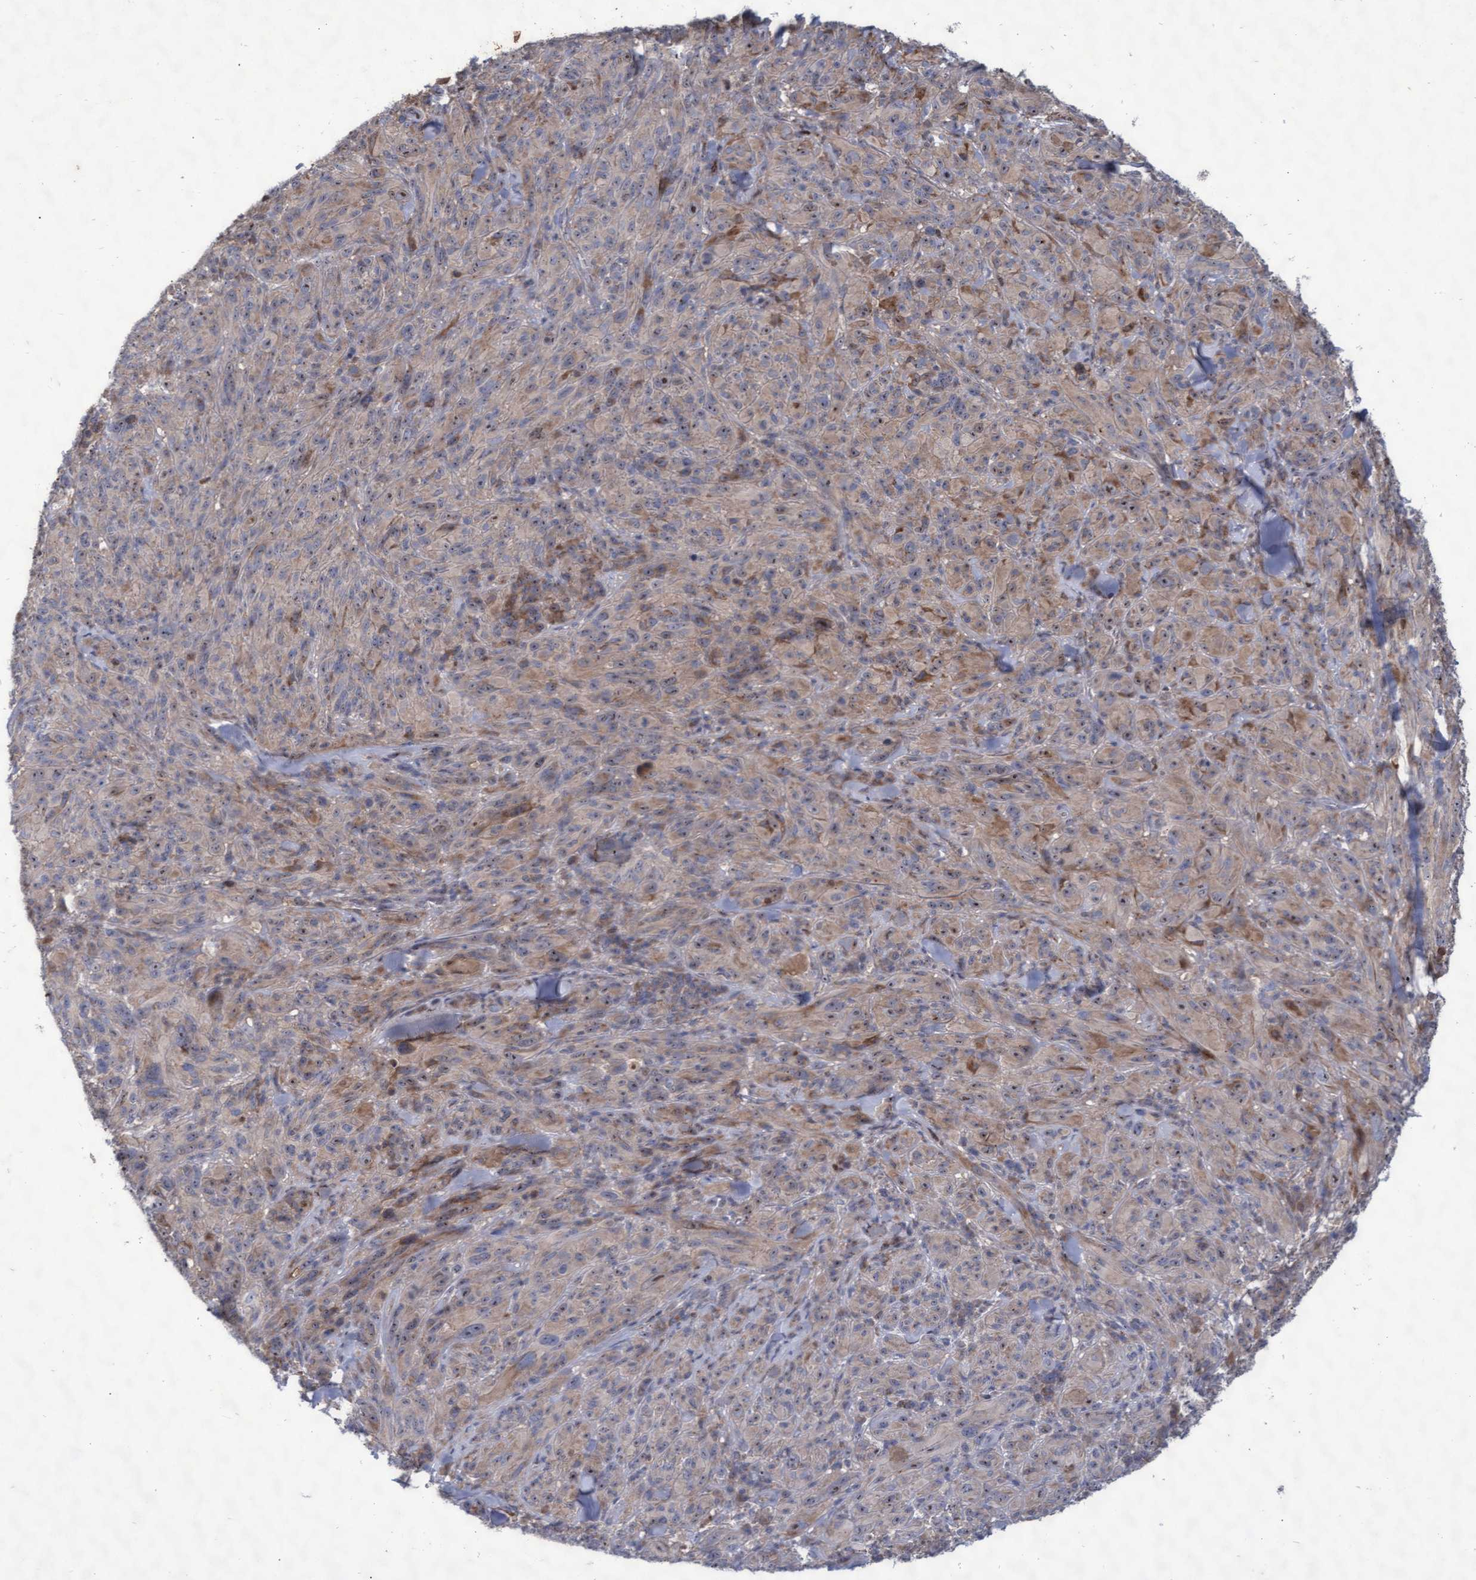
{"staining": {"intensity": "weak", "quantity": ">75%", "location": "cytoplasmic/membranous"}, "tissue": "melanoma", "cell_type": "Tumor cells", "image_type": "cancer", "snomed": [{"axis": "morphology", "description": "Malignant melanoma, NOS"}, {"axis": "topography", "description": "Skin of head"}], "caption": "This image shows immunohistochemistry (IHC) staining of malignant melanoma, with low weak cytoplasmic/membranous expression in approximately >75% of tumor cells.", "gene": "ABCF2", "patient": {"sex": "male", "age": 96}}